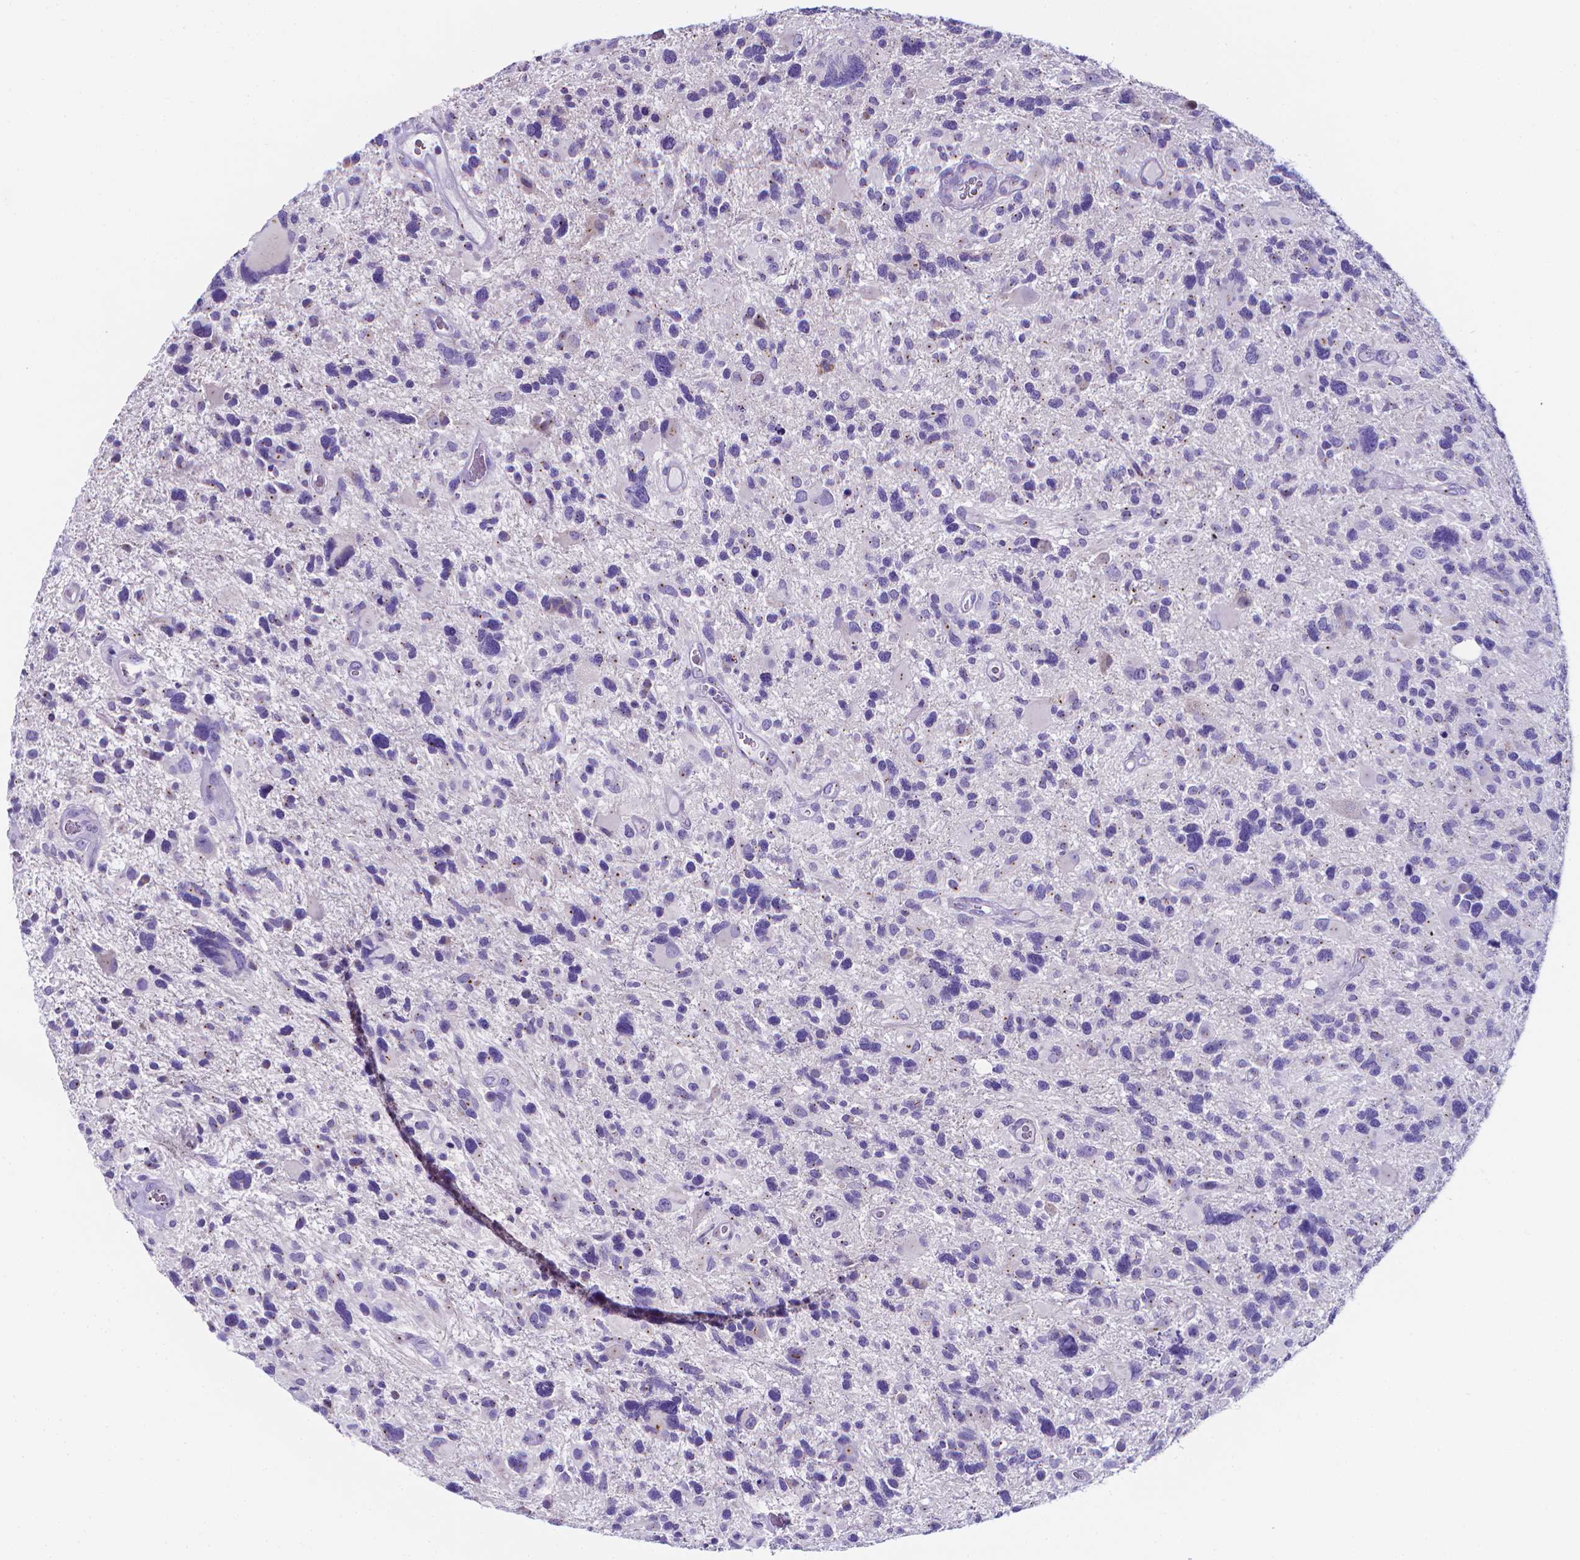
{"staining": {"intensity": "negative", "quantity": "none", "location": "none"}, "tissue": "glioma", "cell_type": "Tumor cells", "image_type": "cancer", "snomed": [{"axis": "morphology", "description": "Glioma, malignant, High grade"}, {"axis": "topography", "description": "Brain"}], "caption": "Immunohistochemistry histopathology image of neoplastic tissue: human glioma stained with DAB (3,3'-diaminobenzidine) reveals no significant protein positivity in tumor cells. The staining is performed using DAB (3,3'-diaminobenzidine) brown chromogen with nuclei counter-stained in using hematoxylin.", "gene": "LRRC73", "patient": {"sex": "male", "age": 49}}